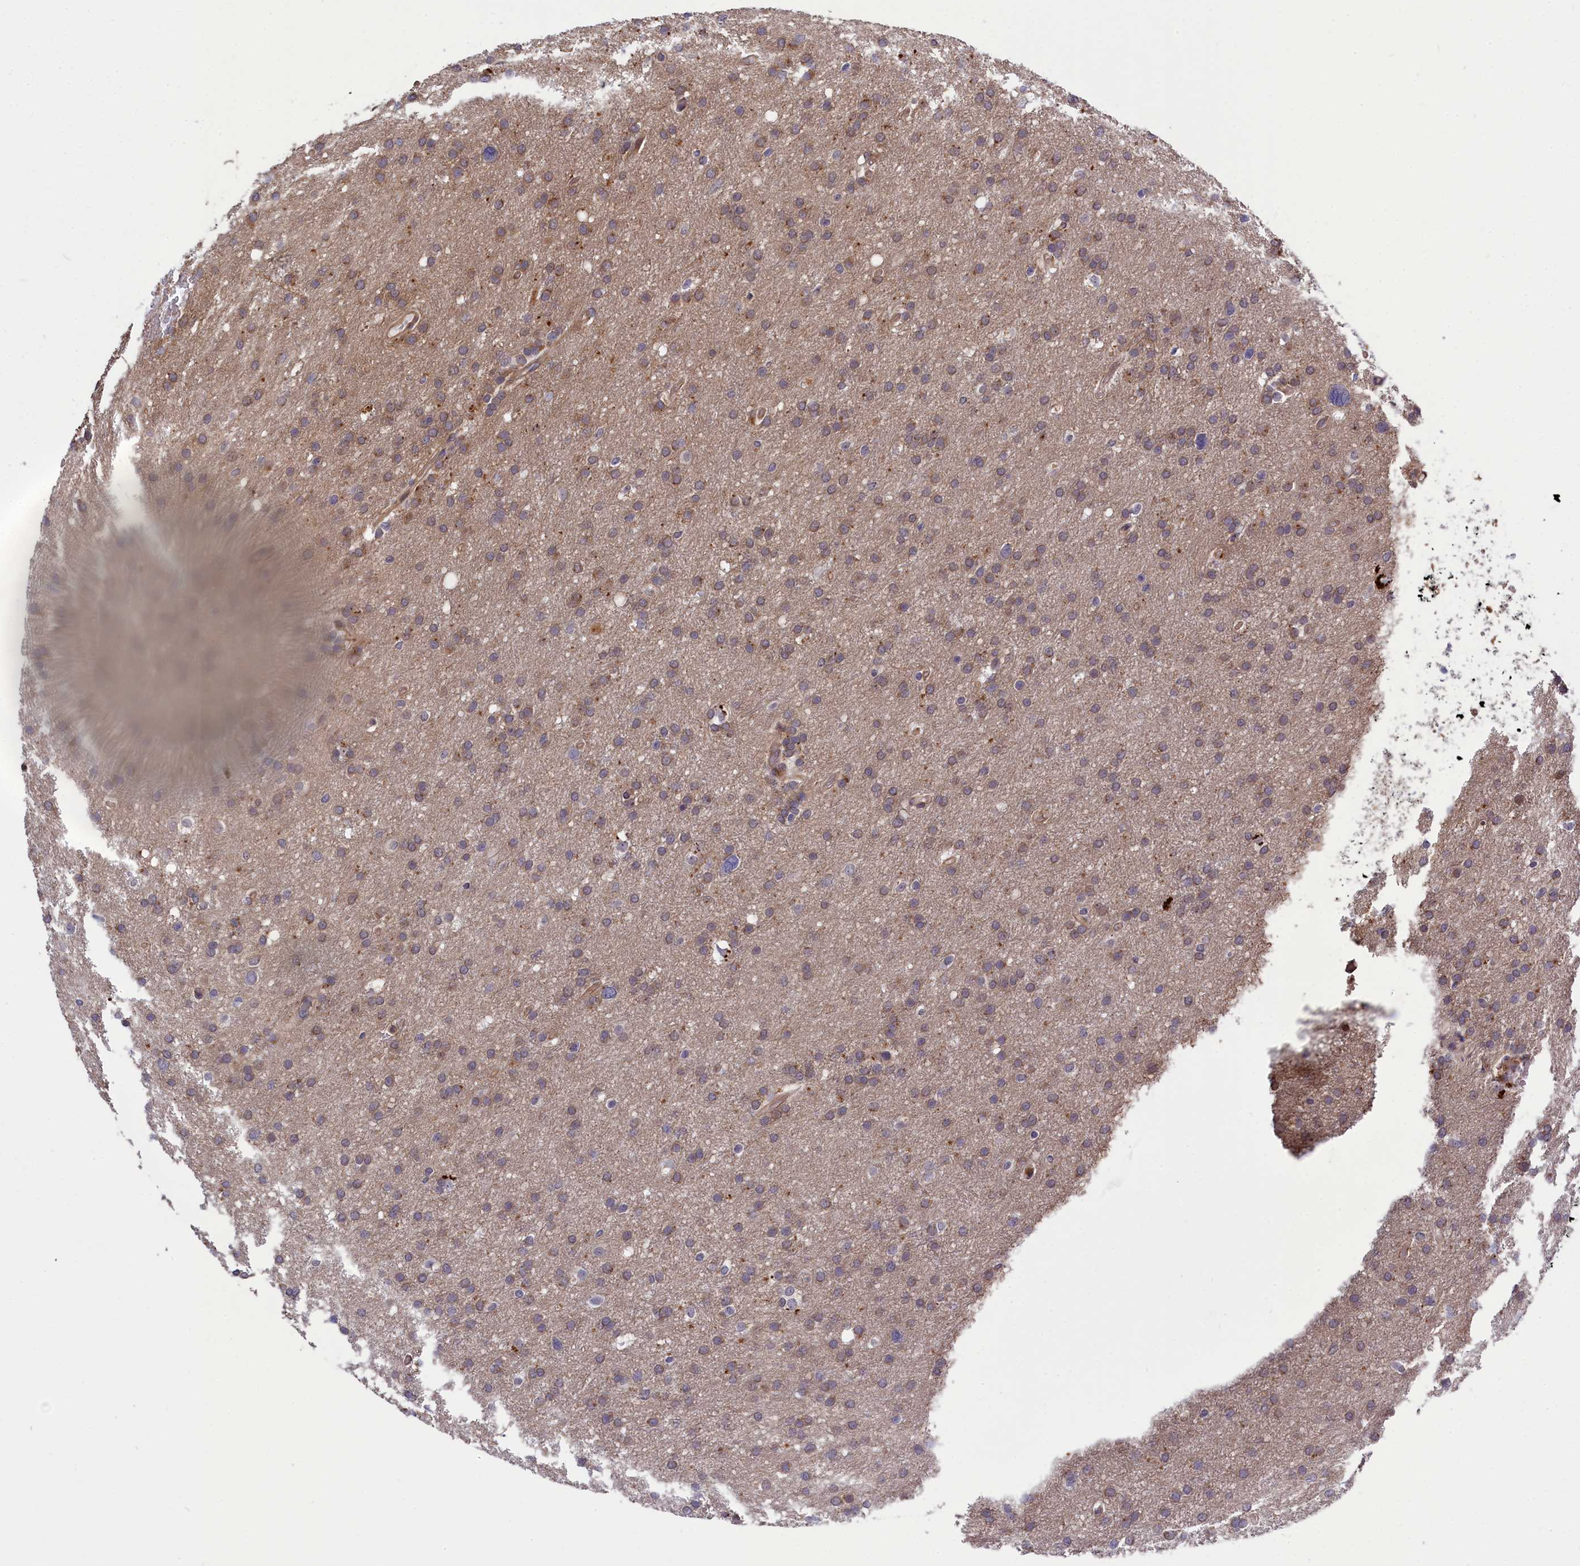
{"staining": {"intensity": "moderate", "quantity": "<25%", "location": "cytoplasmic/membranous"}, "tissue": "glioma", "cell_type": "Tumor cells", "image_type": "cancer", "snomed": [{"axis": "morphology", "description": "Glioma, malignant, High grade"}, {"axis": "topography", "description": "Cerebral cortex"}], "caption": "Immunohistochemistry (IHC) image of neoplastic tissue: glioma stained using immunohistochemistry displays low levels of moderate protein expression localized specifically in the cytoplasmic/membranous of tumor cells, appearing as a cytoplasmic/membranous brown color.", "gene": "DDX60L", "patient": {"sex": "female", "age": 36}}